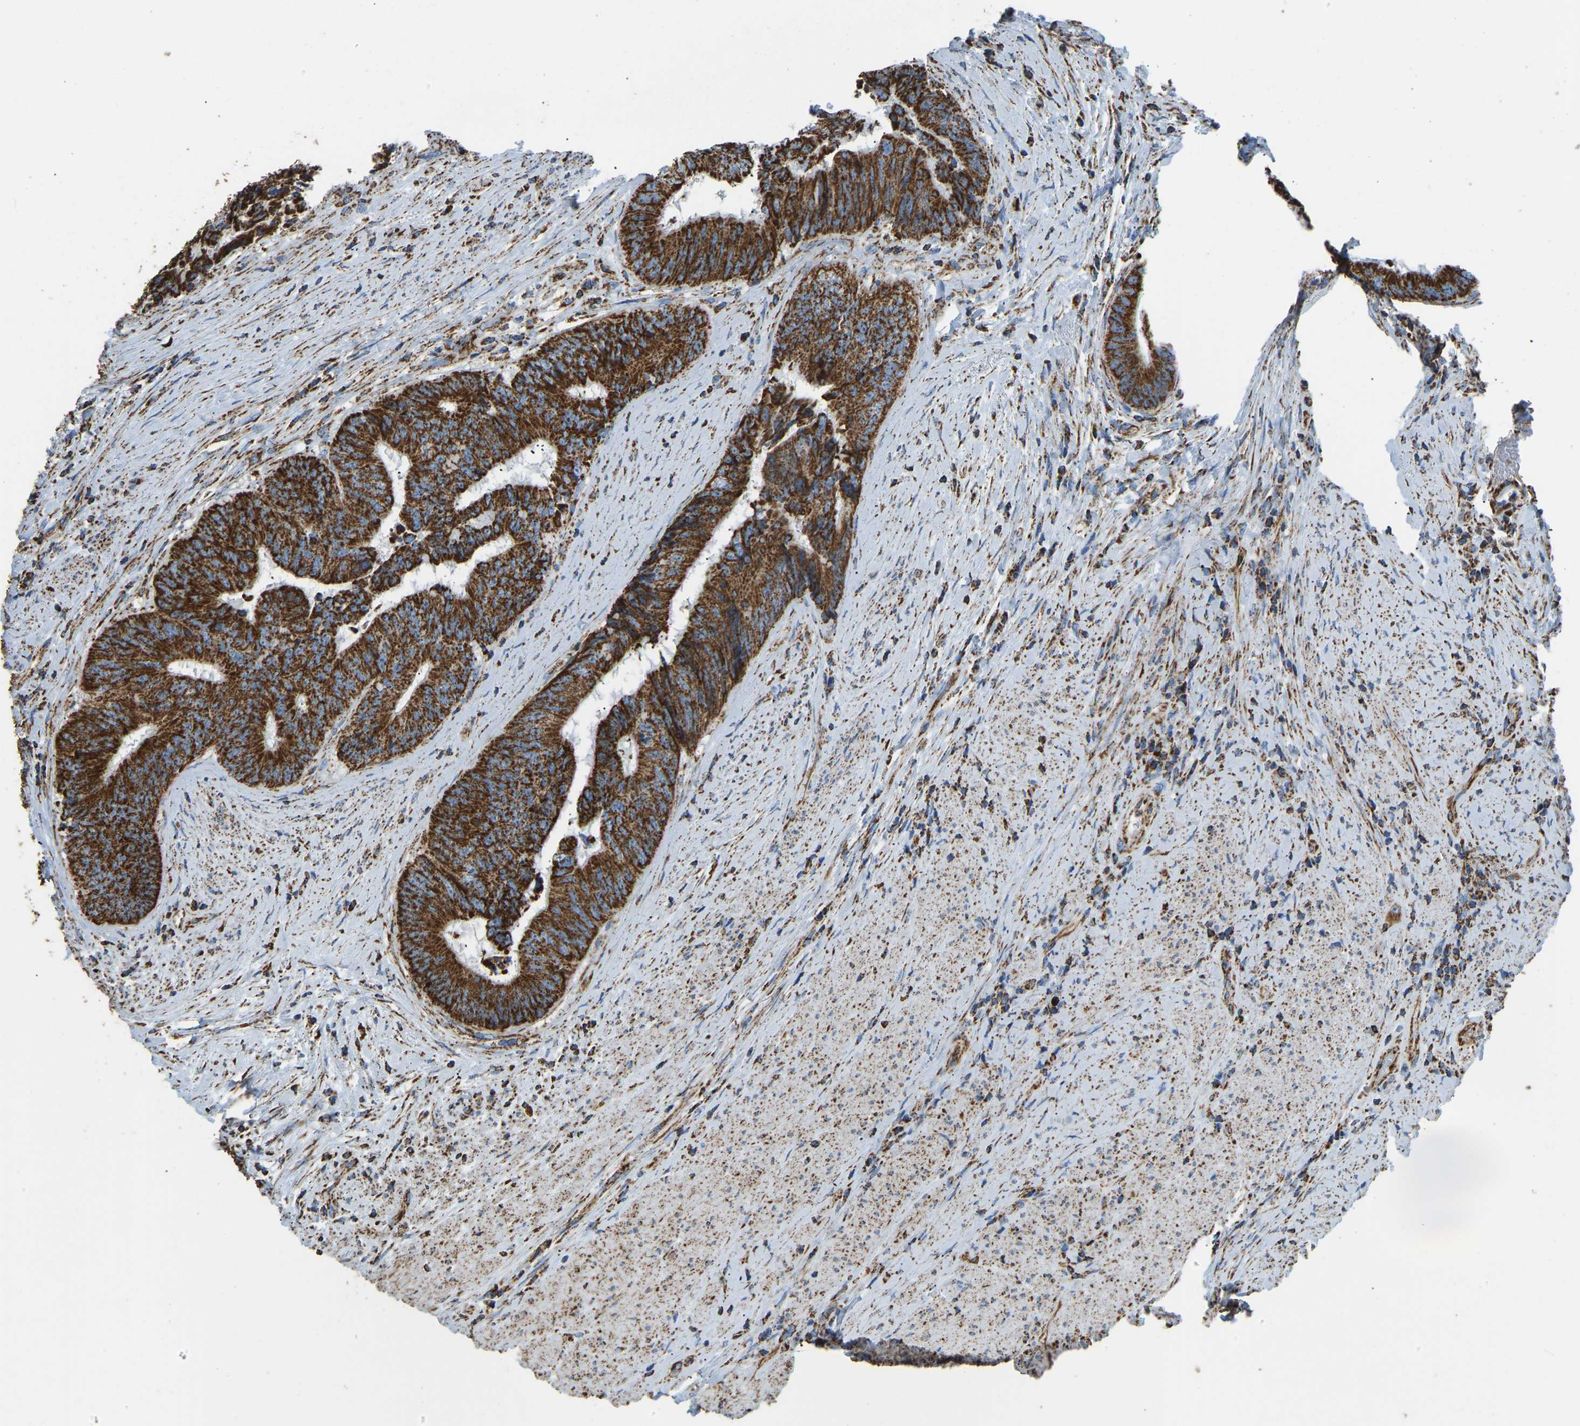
{"staining": {"intensity": "strong", "quantity": ">75%", "location": "cytoplasmic/membranous"}, "tissue": "colorectal cancer", "cell_type": "Tumor cells", "image_type": "cancer", "snomed": [{"axis": "morphology", "description": "Adenocarcinoma, NOS"}, {"axis": "topography", "description": "Rectum"}], "caption": "Immunohistochemical staining of human colorectal adenocarcinoma shows strong cytoplasmic/membranous protein staining in about >75% of tumor cells.", "gene": "IRX6", "patient": {"sex": "male", "age": 72}}